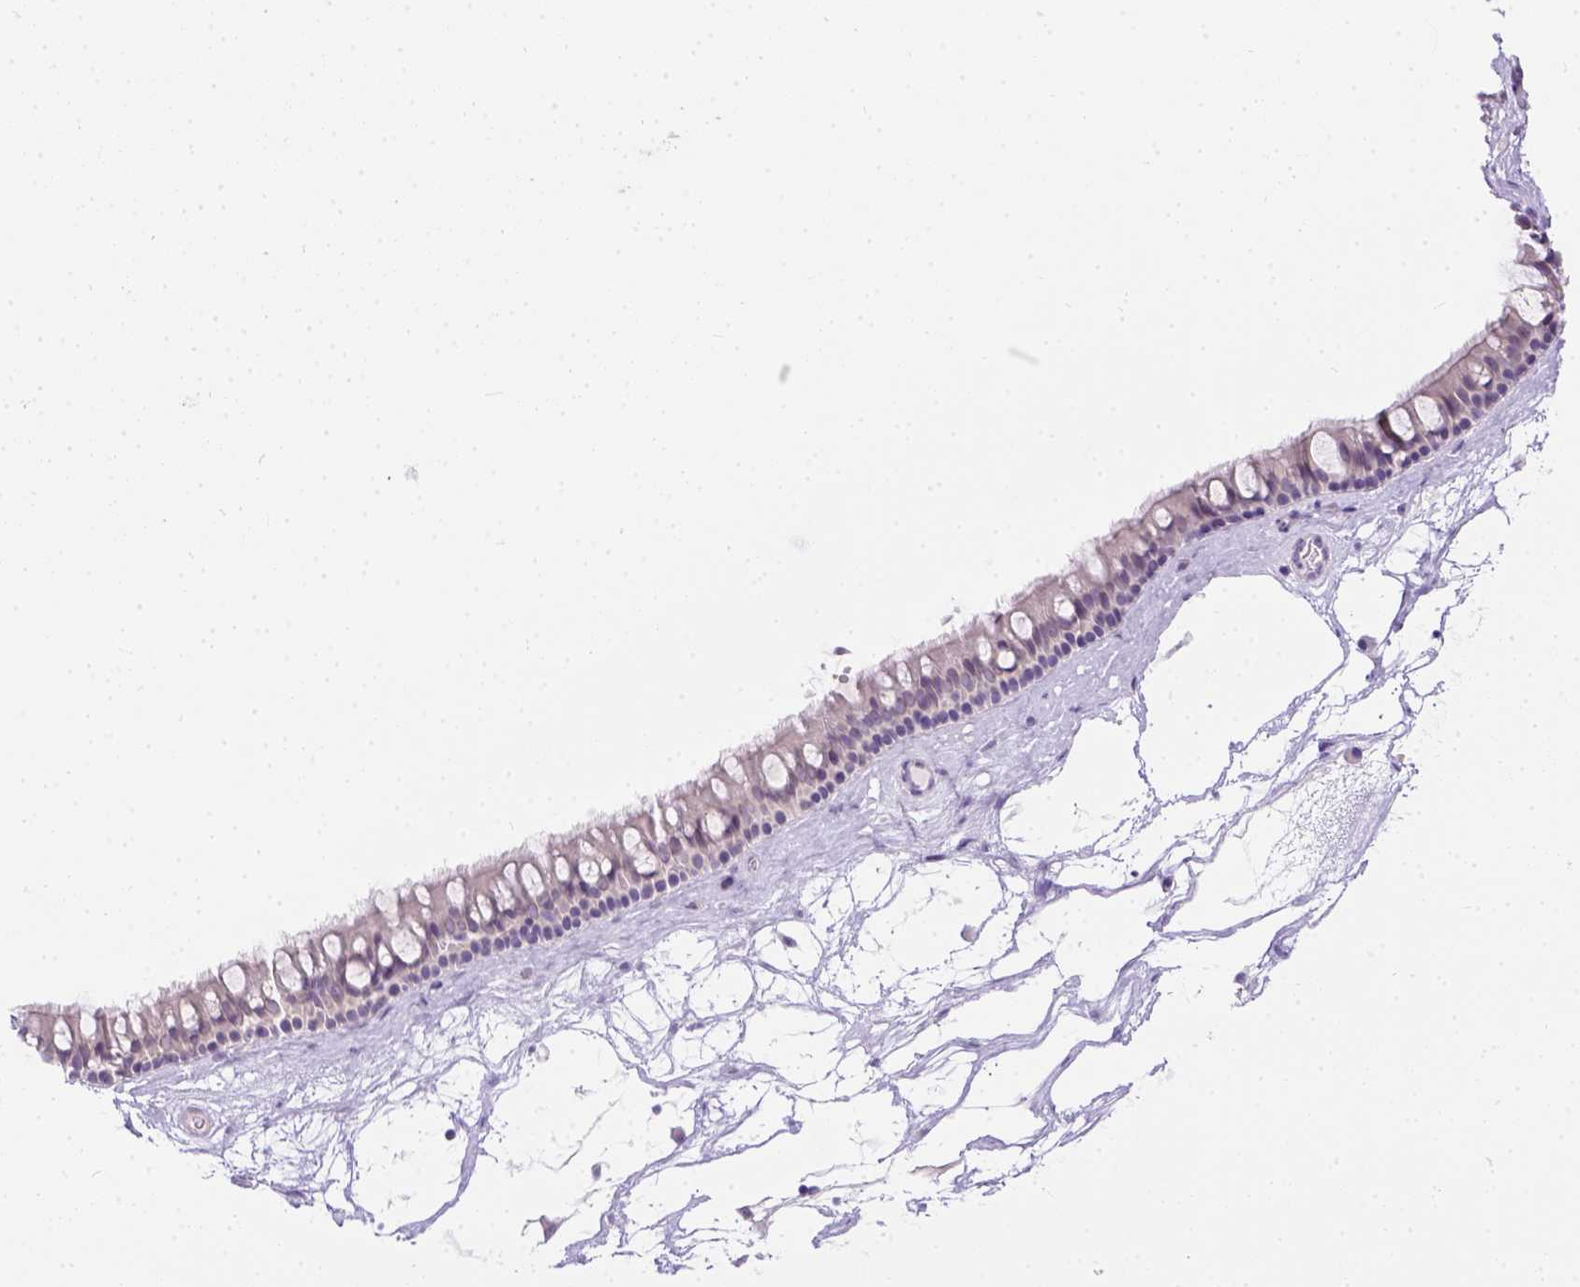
{"staining": {"intensity": "negative", "quantity": "none", "location": "none"}, "tissue": "nasopharynx", "cell_type": "Respiratory epithelial cells", "image_type": "normal", "snomed": [{"axis": "morphology", "description": "Normal tissue, NOS"}, {"axis": "topography", "description": "Nasopharynx"}], "caption": "Nasopharynx was stained to show a protein in brown. There is no significant expression in respiratory epithelial cells. (Brightfield microscopy of DAB (3,3'-diaminobenzidine) immunohistochemistry (IHC) at high magnification).", "gene": "FAM184B", "patient": {"sex": "male", "age": 68}}